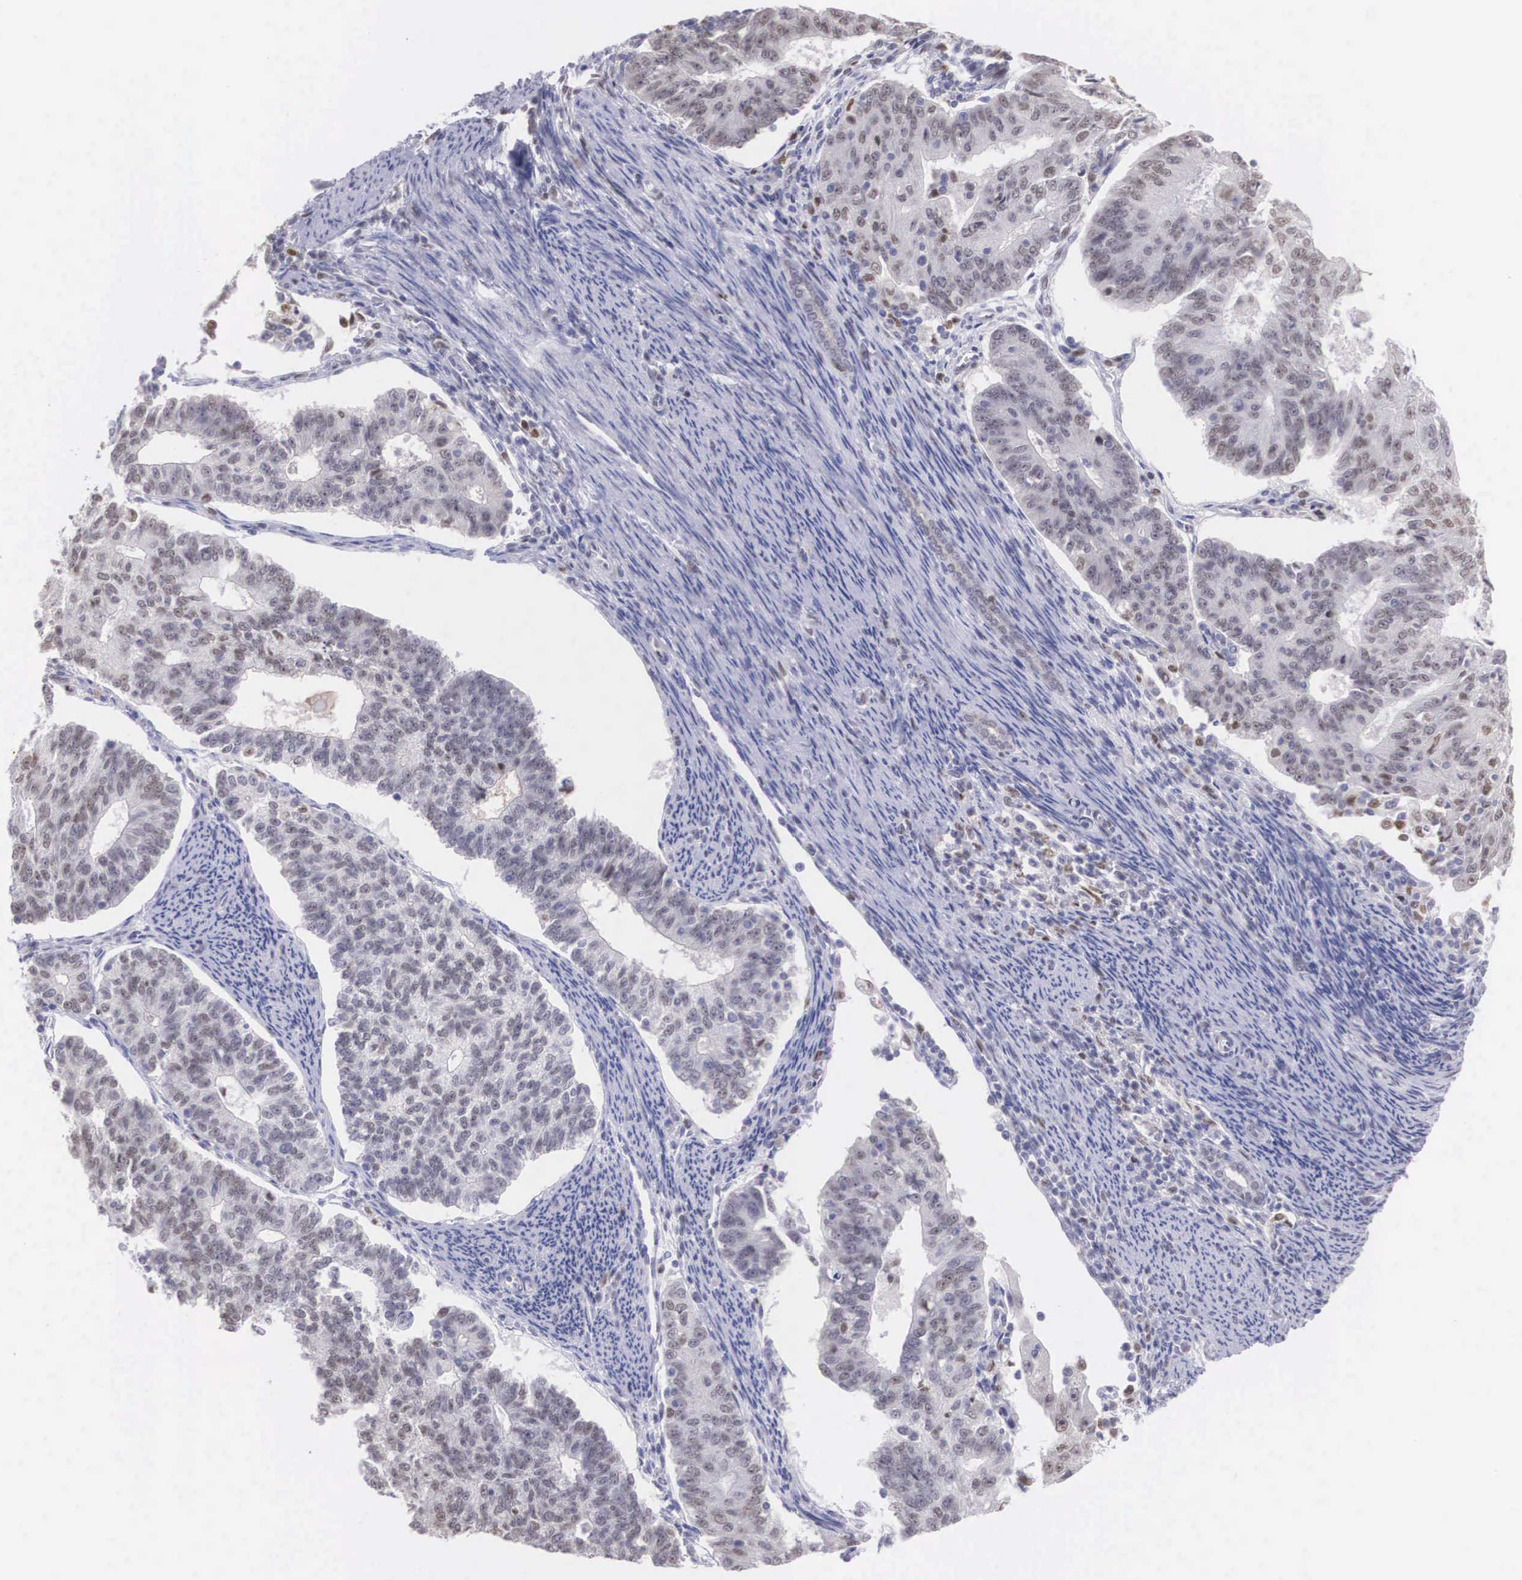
{"staining": {"intensity": "weak", "quantity": "25%-75%", "location": "nuclear"}, "tissue": "endometrial cancer", "cell_type": "Tumor cells", "image_type": "cancer", "snomed": [{"axis": "morphology", "description": "Adenocarcinoma, NOS"}, {"axis": "topography", "description": "Endometrium"}], "caption": "IHC histopathology image of human adenocarcinoma (endometrial) stained for a protein (brown), which shows low levels of weak nuclear positivity in about 25%-75% of tumor cells.", "gene": "ETV6", "patient": {"sex": "female", "age": 56}}